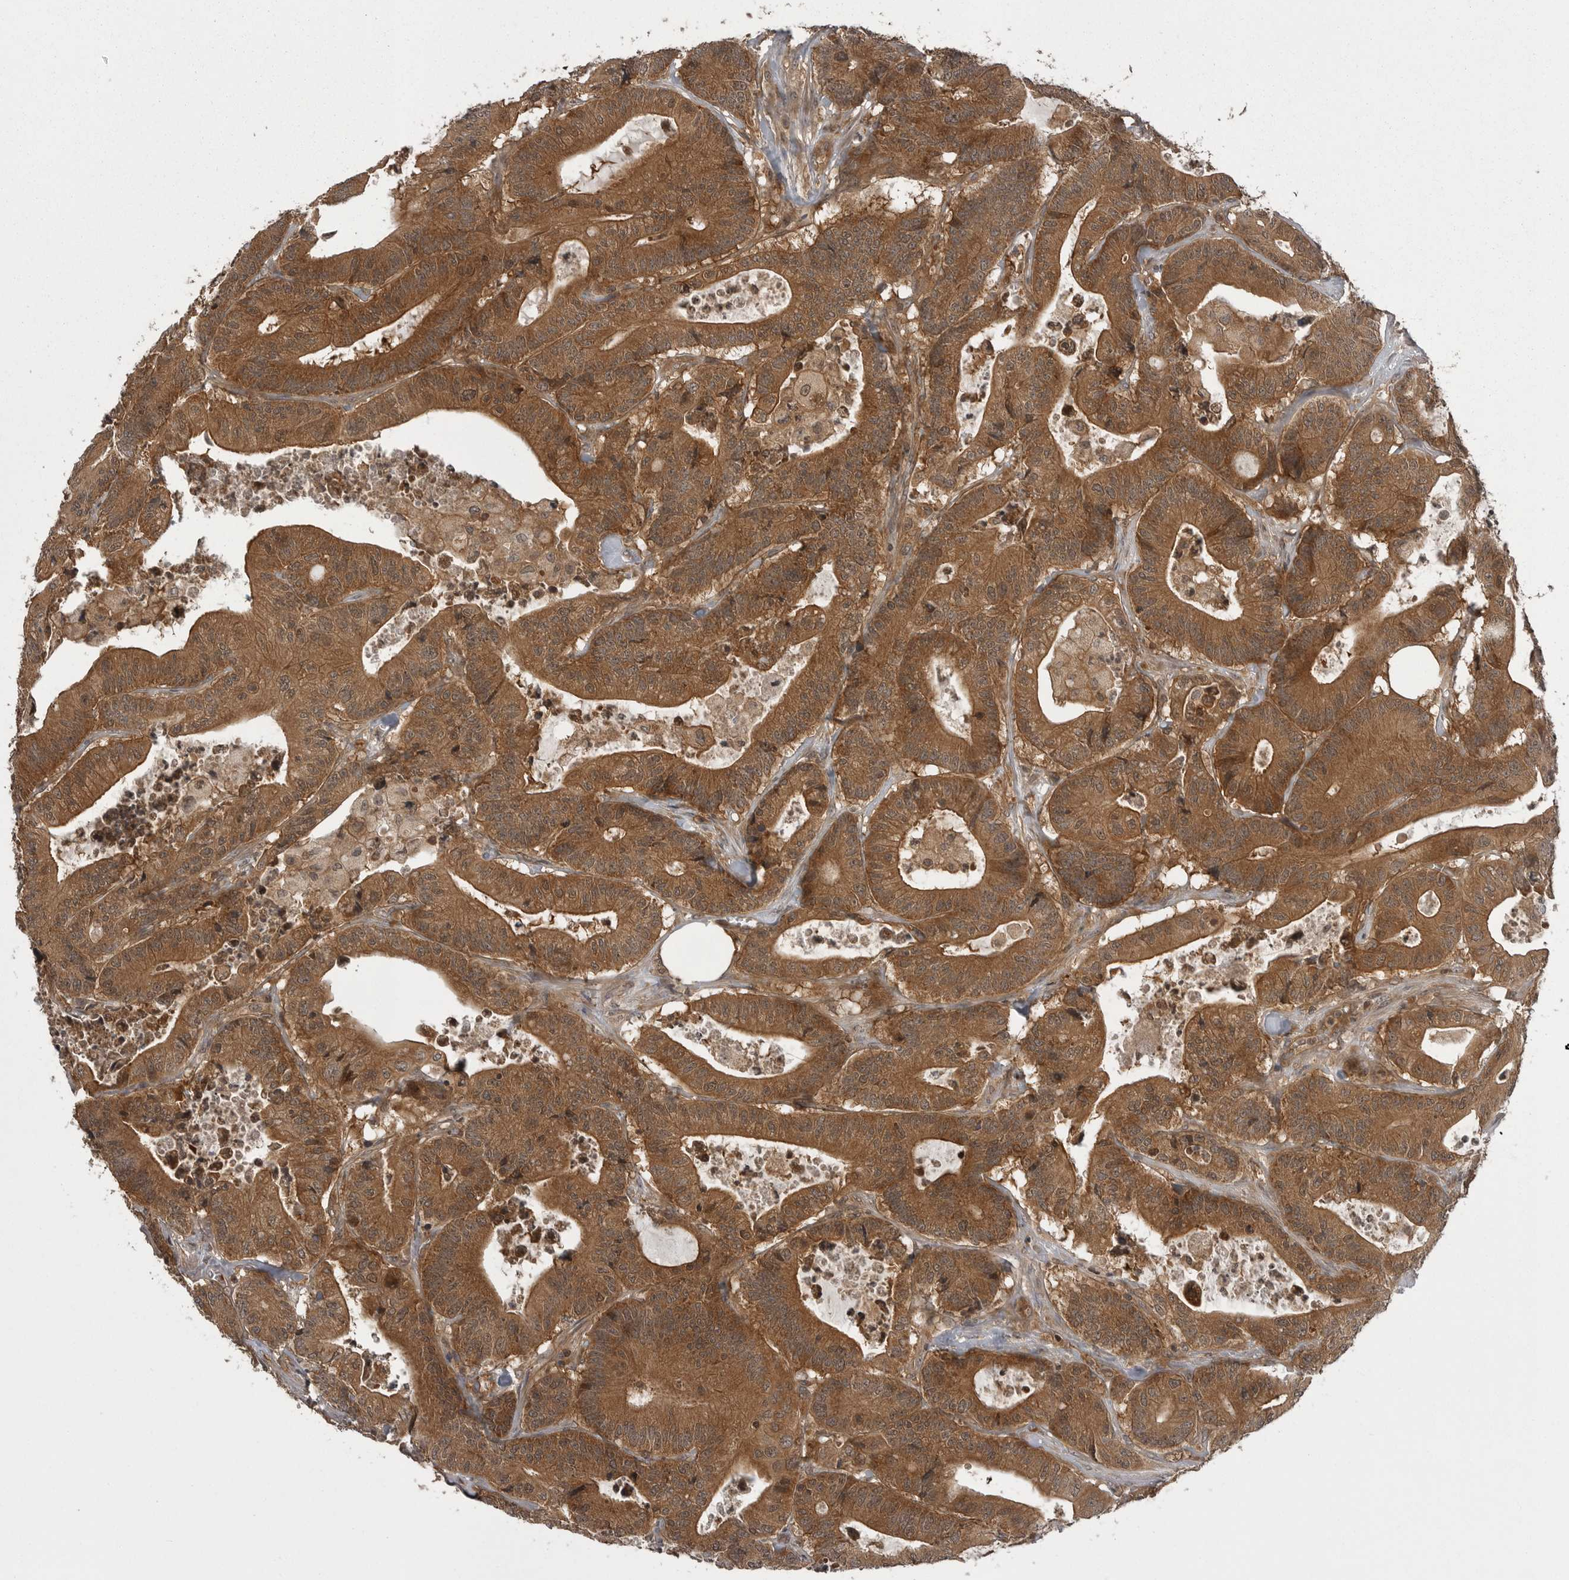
{"staining": {"intensity": "moderate", "quantity": ">75%", "location": "cytoplasmic/membranous"}, "tissue": "colorectal cancer", "cell_type": "Tumor cells", "image_type": "cancer", "snomed": [{"axis": "morphology", "description": "Adenocarcinoma, NOS"}, {"axis": "topography", "description": "Colon"}], "caption": "Immunohistochemical staining of colorectal cancer (adenocarcinoma) displays moderate cytoplasmic/membranous protein positivity in about >75% of tumor cells. The protein of interest is stained brown, and the nuclei are stained in blue (DAB (3,3'-diaminobenzidine) IHC with brightfield microscopy, high magnification).", "gene": "STK24", "patient": {"sex": "female", "age": 84}}